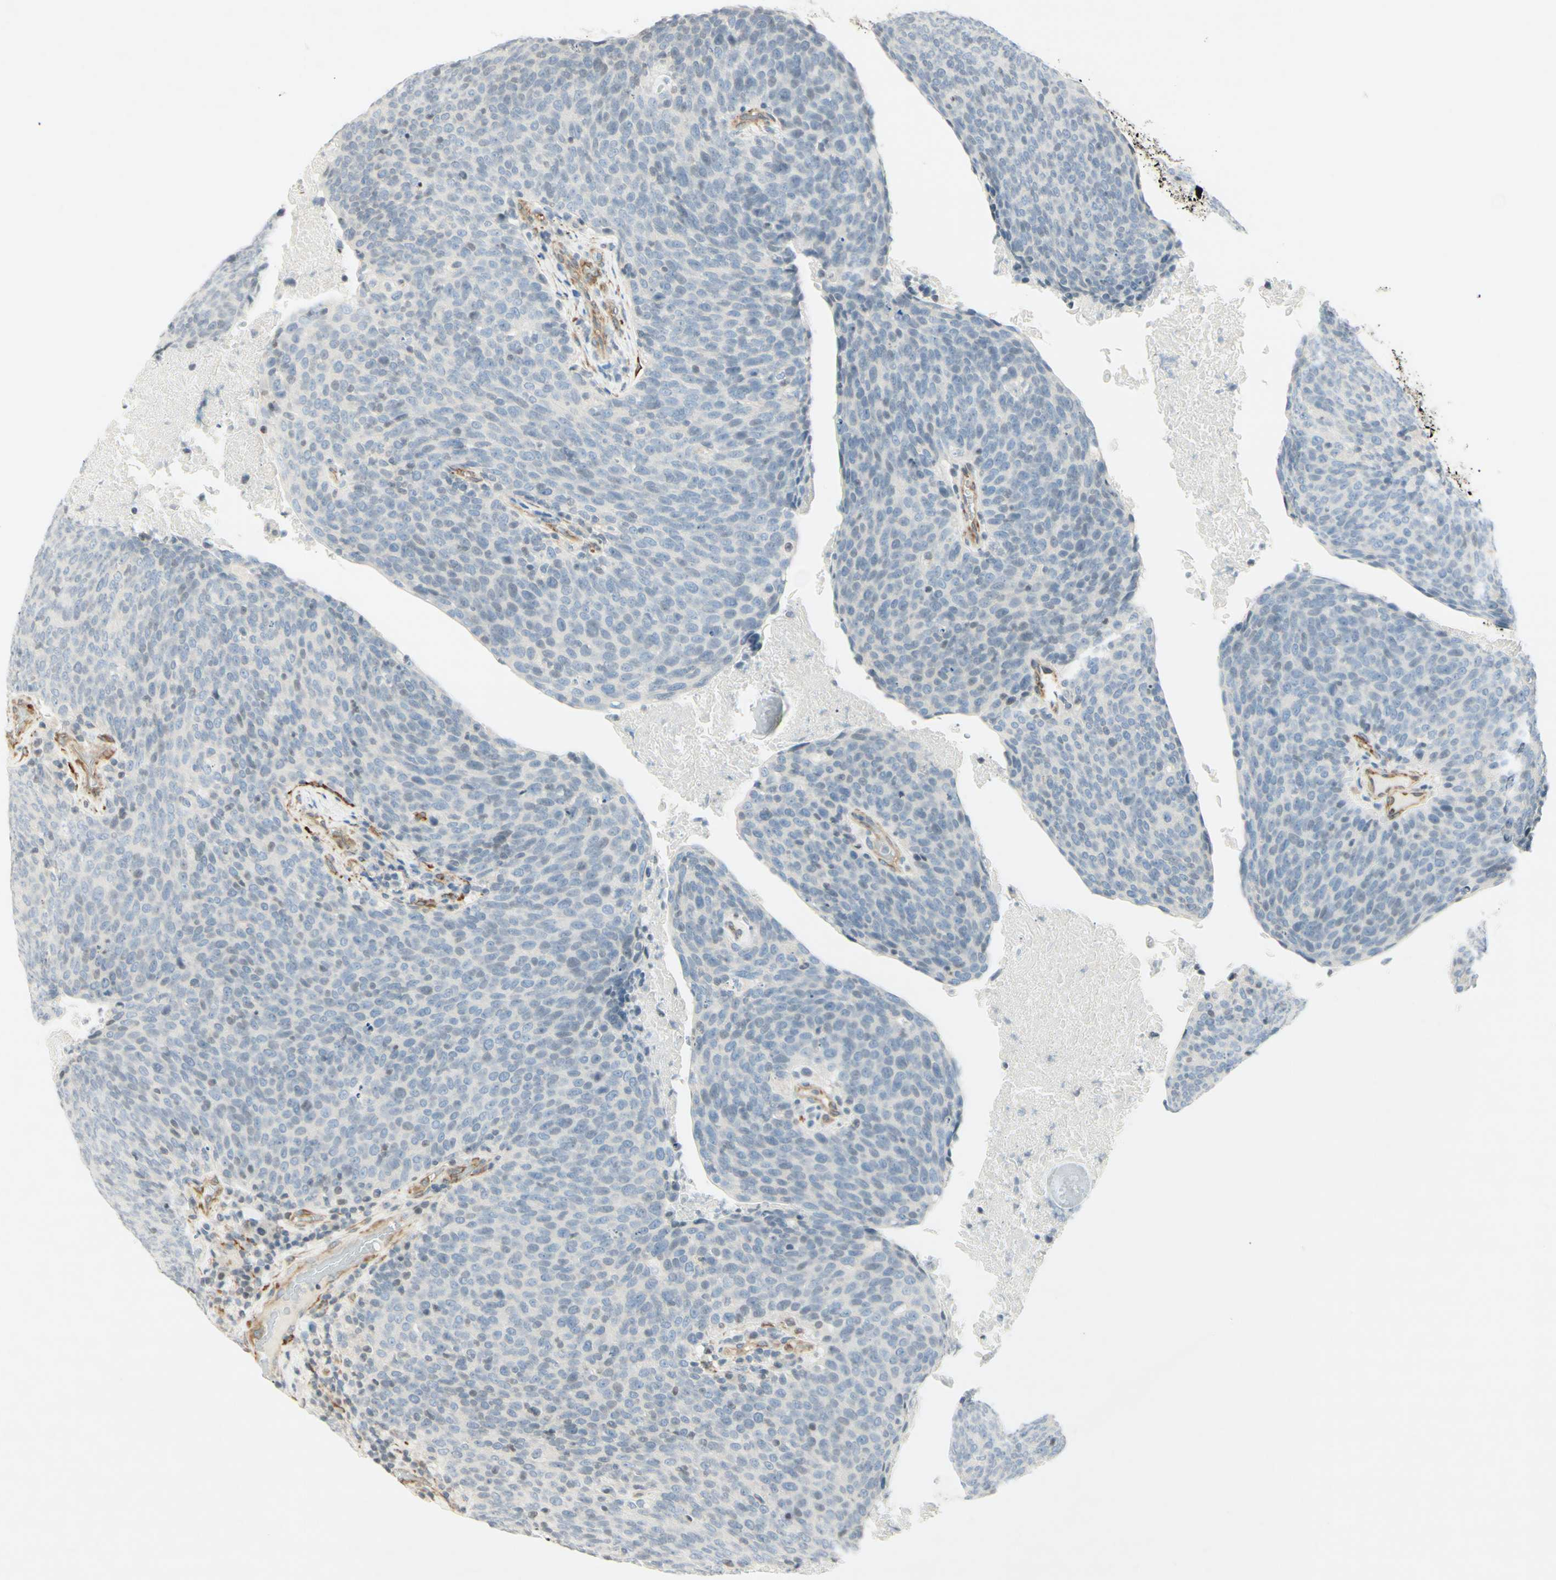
{"staining": {"intensity": "negative", "quantity": "none", "location": "none"}, "tissue": "head and neck cancer", "cell_type": "Tumor cells", "image_type": "cancer", "snomed": [{"axis": "morphology", "description": "Squamous cell carcinoma, NOS"}, {"axis": "morphology", "description": "Squamous cell carcinoma, metastatic, NOS"}, {"axis": "topography", "description": "Lymph node"}, {"axis": "topography", "description": "Head-Neck"}], "caption": "An image of human head and neck metastatic squamous cell carcinoma is negative for staining in tumor cells.", "gene": "MAP1B", "patient": {"sex": "male", "age": 62}}